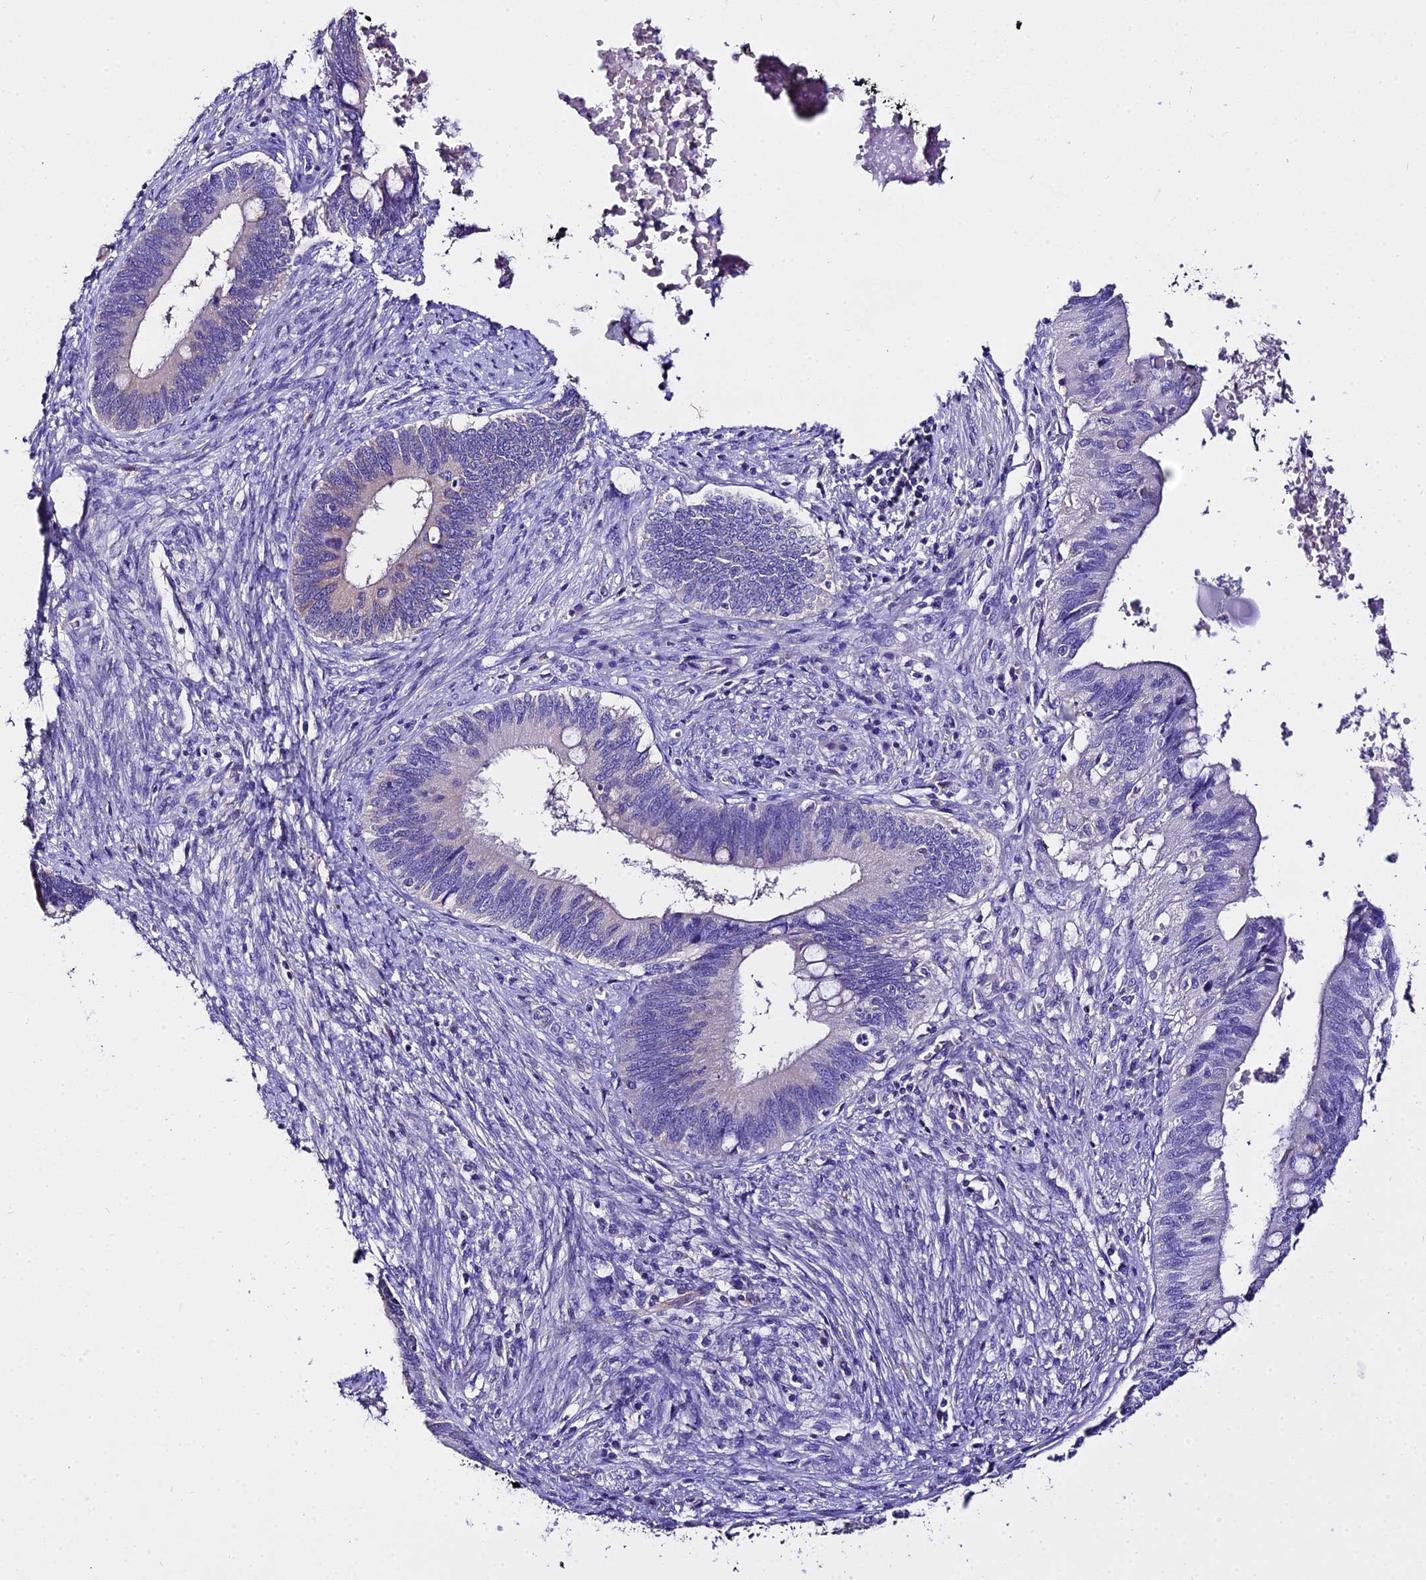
{"staining": {"intensity": "negative", "quantity": "none", "location": "none"}, "tissue": "cervical cancer", "cell_type": "Tumor cells", "image_type": "cancer", "snomed": [{"axis": "morphology", "description": "Adenocarcinoma, NOS"}, {"axis": "topography", "description": "Cervix"}], "caption": "The immunohistochemistry photomicrograph has no significant expression in tumor cells of cervical cancer (adenocarcinoma) tissue.", "gene": "TUBA3D", "patient": {"sex": "female", "age": 42}}